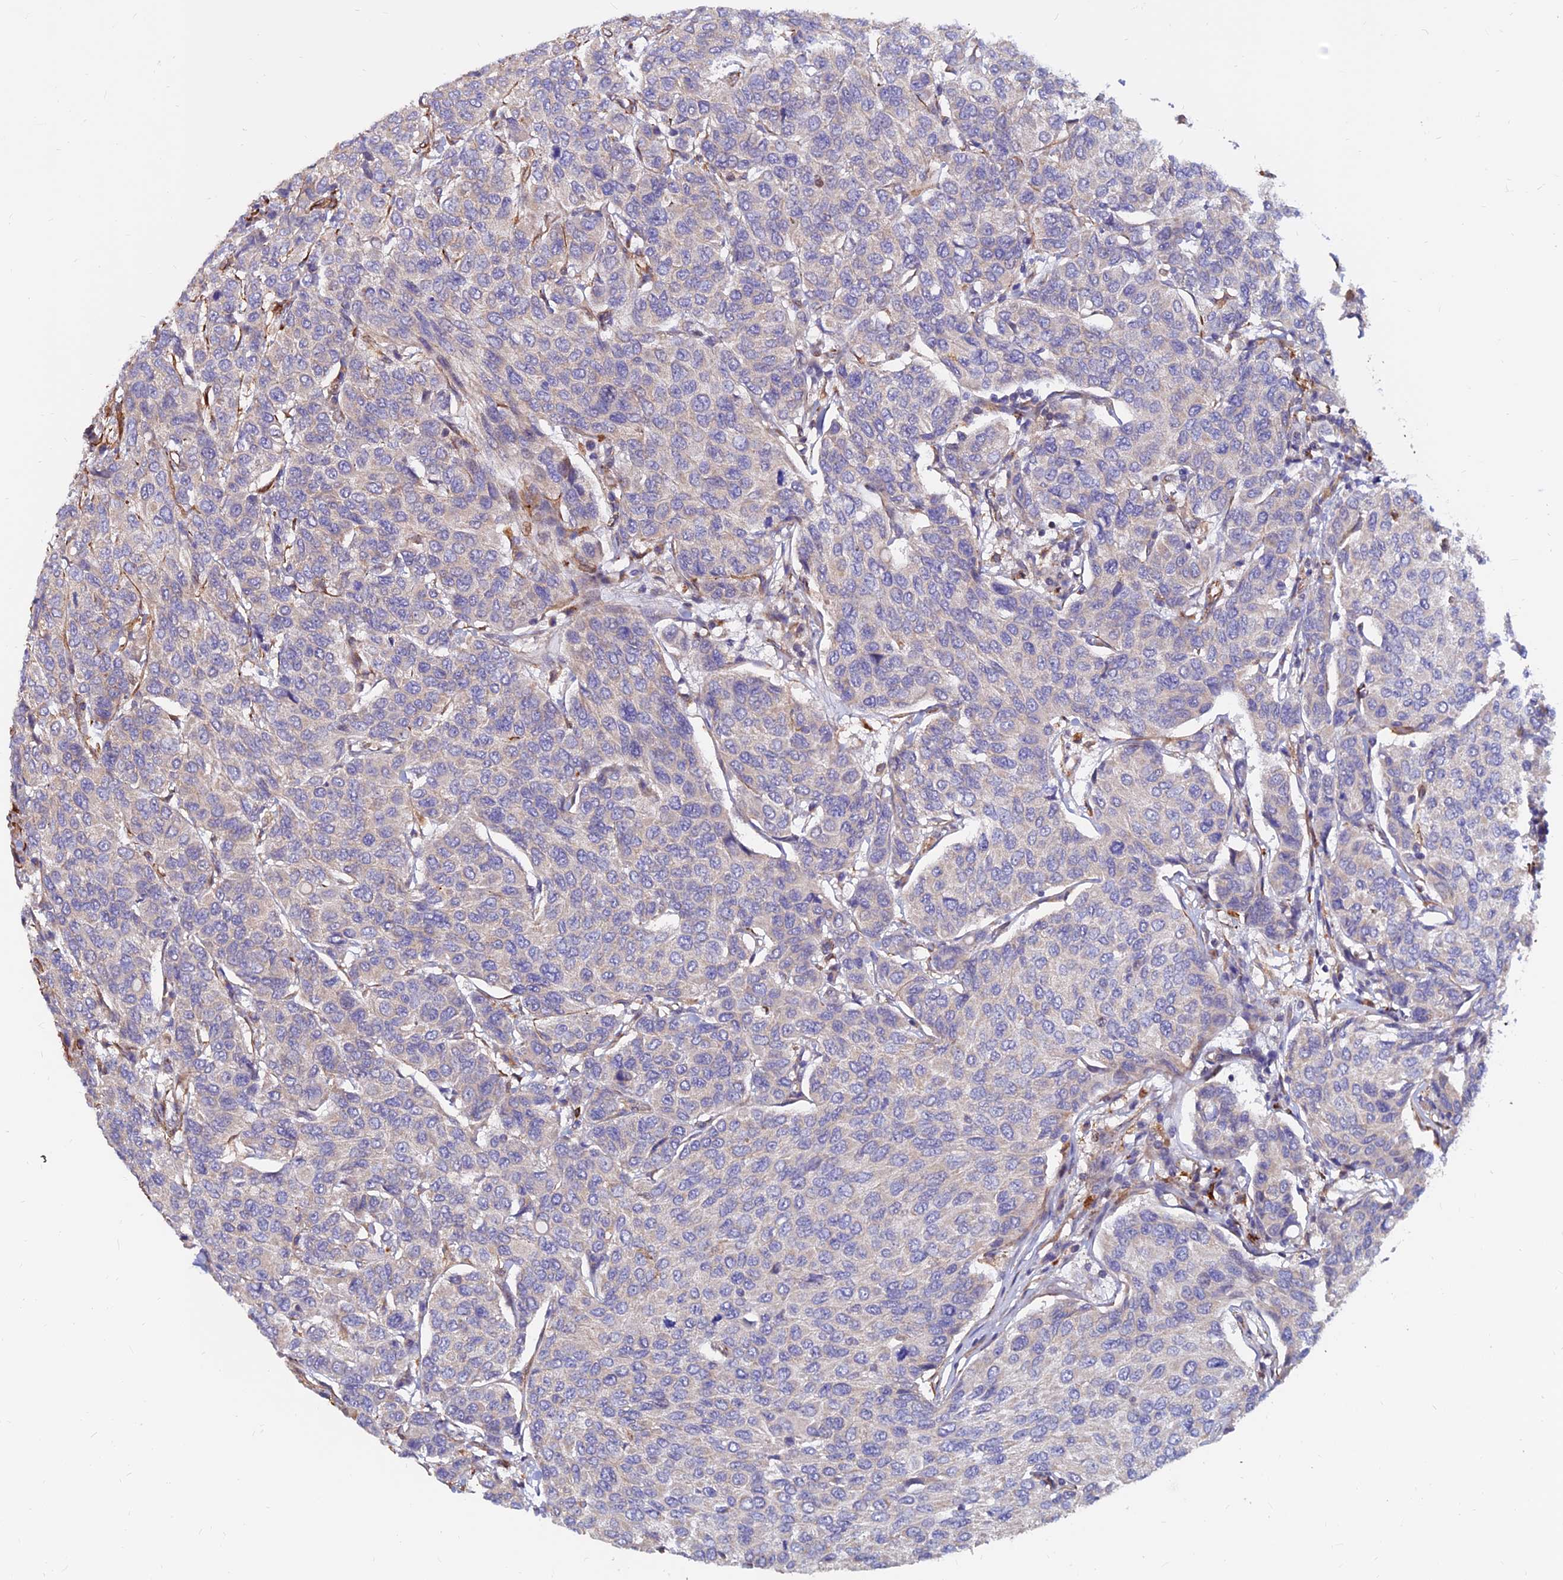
{"staining": {"intensity": "negative", "quantity": "none", "location": "none"}, "tissue": "breast cancer", "cell_type": "Tumor cells", "image_type": "cancer", "snomed": [{"axis": "morphology", "description": "Duct carcinoma"}, {"axis": "topography", "description": "Breast"}], "caption": "Human breast cancer (invasive ductal carcinoma) stained for a protein using IHC shows no staining in tumor cells.", "gene": "CDK18", "patient": {"sex": "female", "age": 55}}